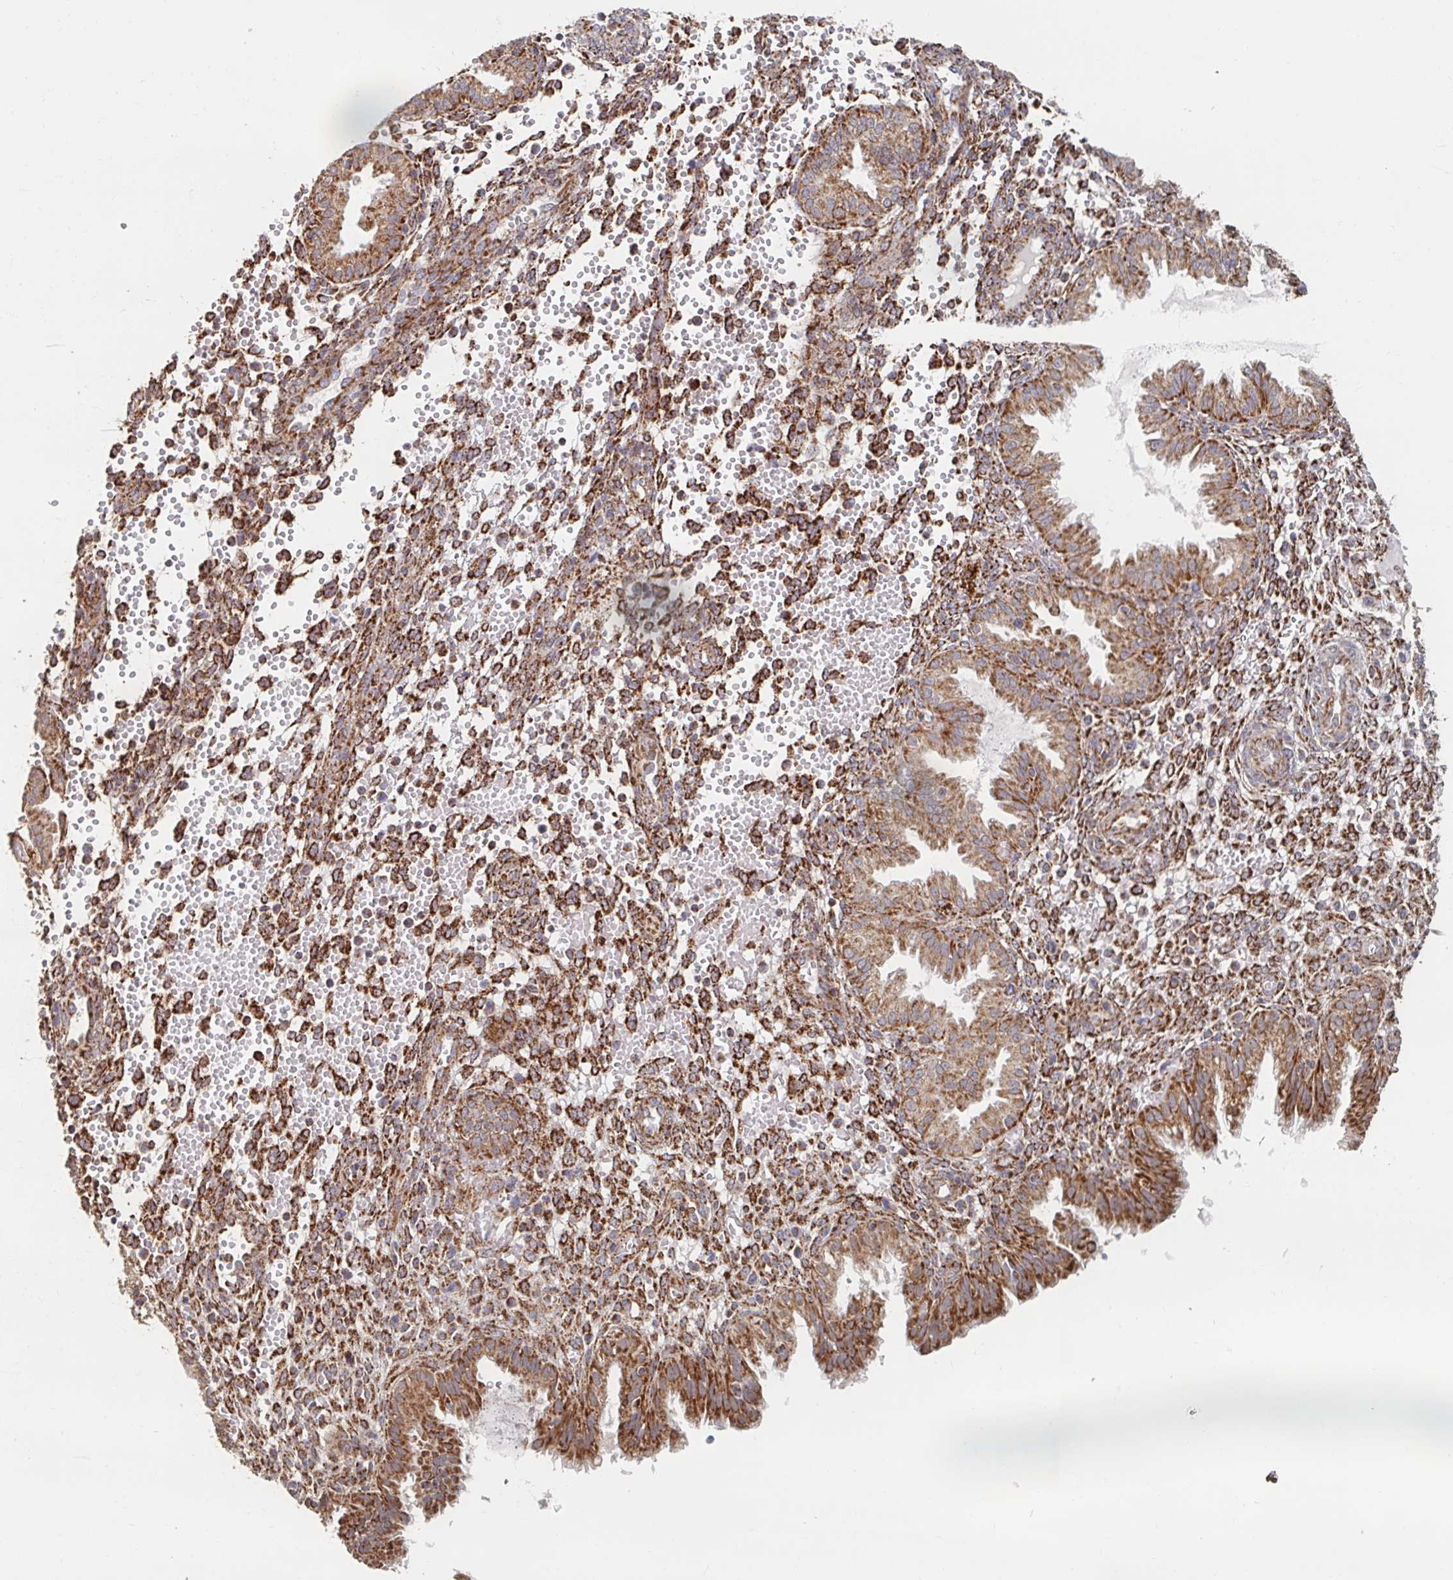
{"staining": {"intensity": "moderate", "quantity": "25%-75%", "location": "cytoplasmic/membranous"}, "tissue": "endometrium", "cell_type": "Cells in endometrial stroma", "image_type": "normal", "snomed": [{"axis": "morphology", "description": "Normal tissue, NOS"}, {"axis": "topography", "description": "Endometrium"}], "caption": "Unremarkable endometrium displays moderate cytoplasmic/membranous expression in about 25%-75% of cells in endometrial stroma, visualized by immunohistochemistry. (IHC, brightfield microscopy, high magnification).", "gene": "MAVS", "patient": {"sex": "female", "age": 33}}